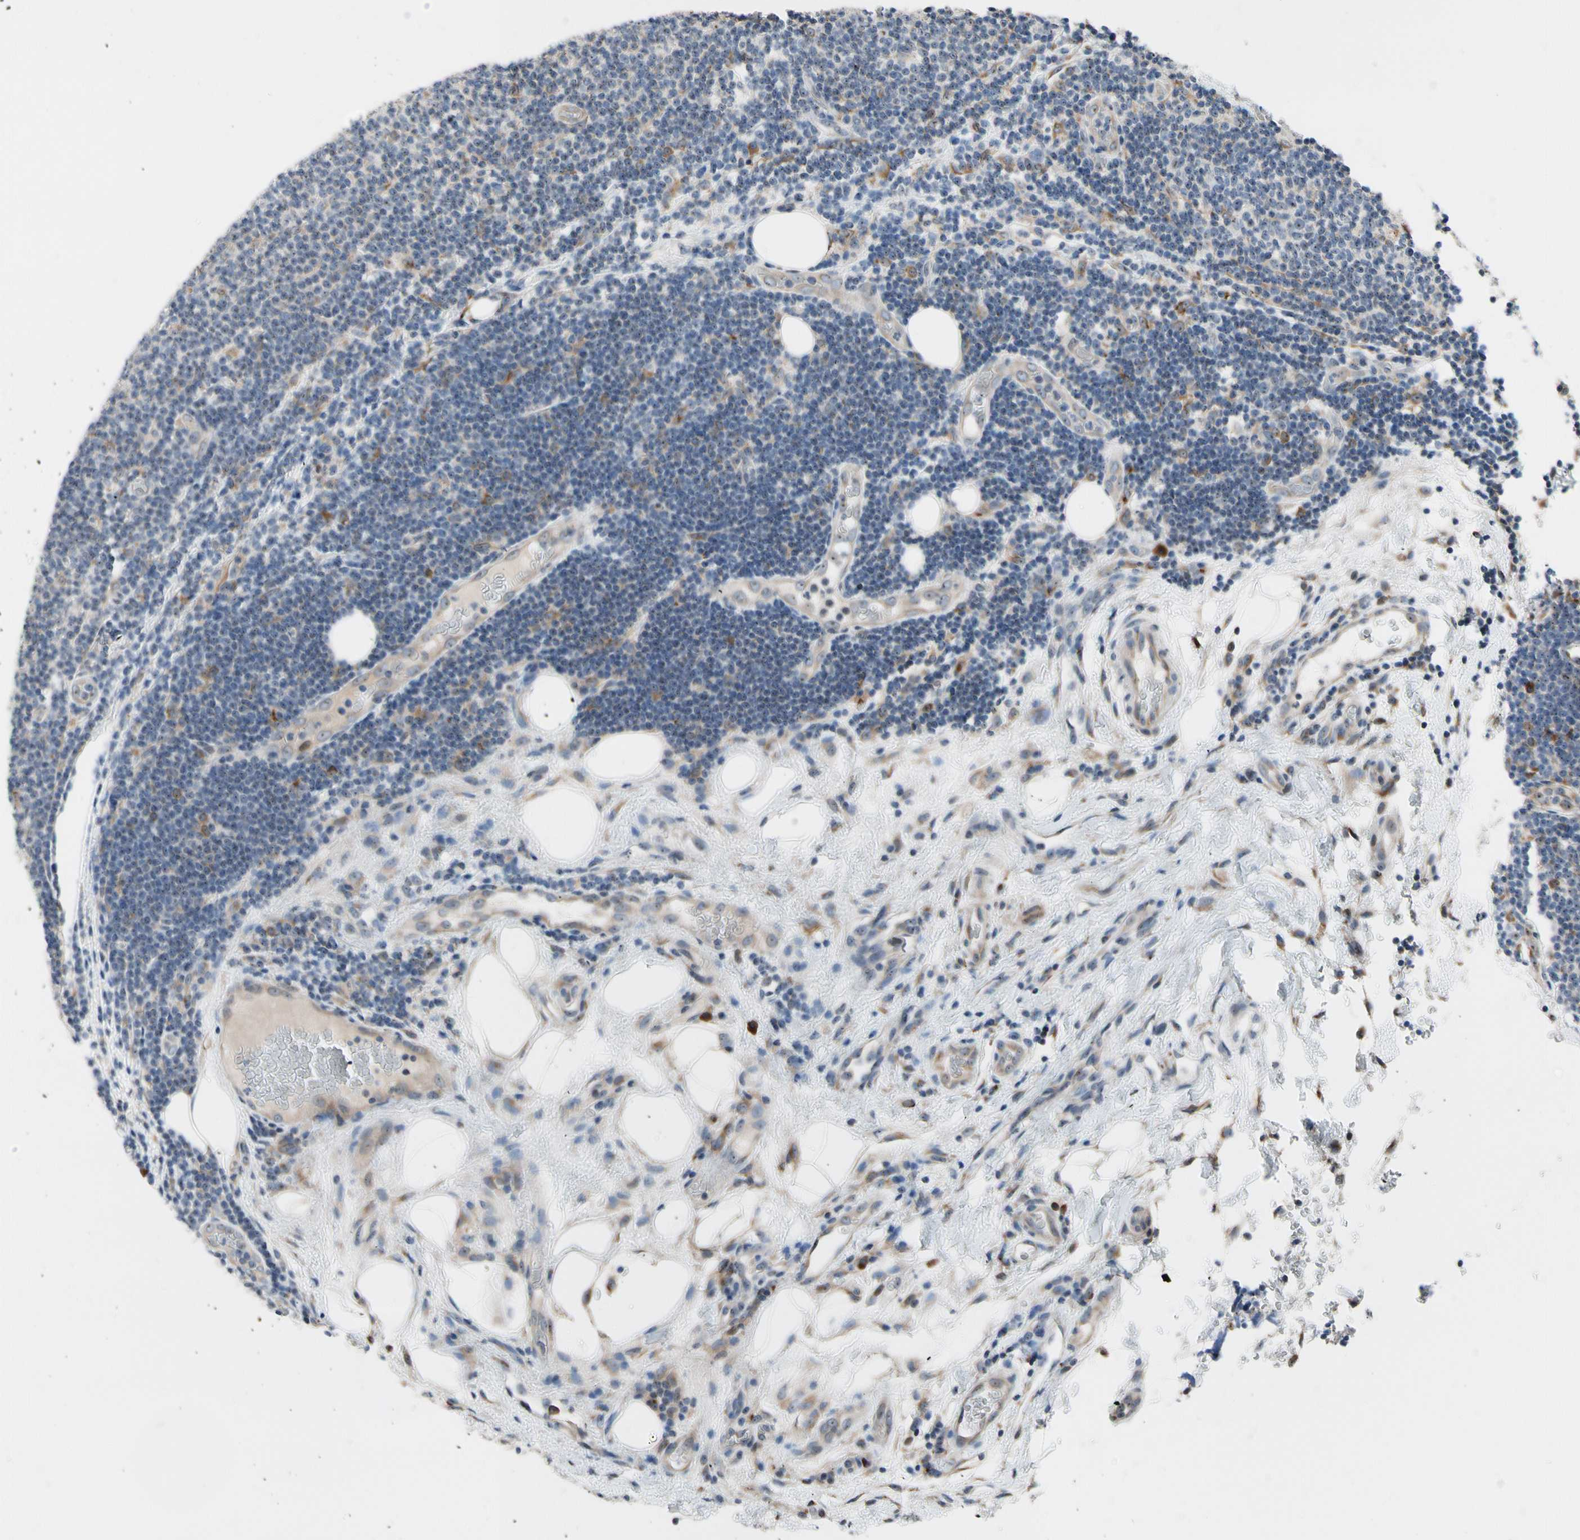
{"staining": {"intensity": "negative", "quantity": "none", "location": "none"}, "tissue": "lymphoma", "cell_type": "Tumor cells", "image_type": "cancer", "snomed": [{"axis": "morphology", "description": "Malignant lymphoma, non-Hodgkin's type, Low grade"}, {"axis": "topography", "description": "Lymph node"}], "caption": "The IHC image has no significant positivity in tumor cells of lymphoma tissue.", "gene": "TMED7", "patient": {"sex": "male", "age": 83}}